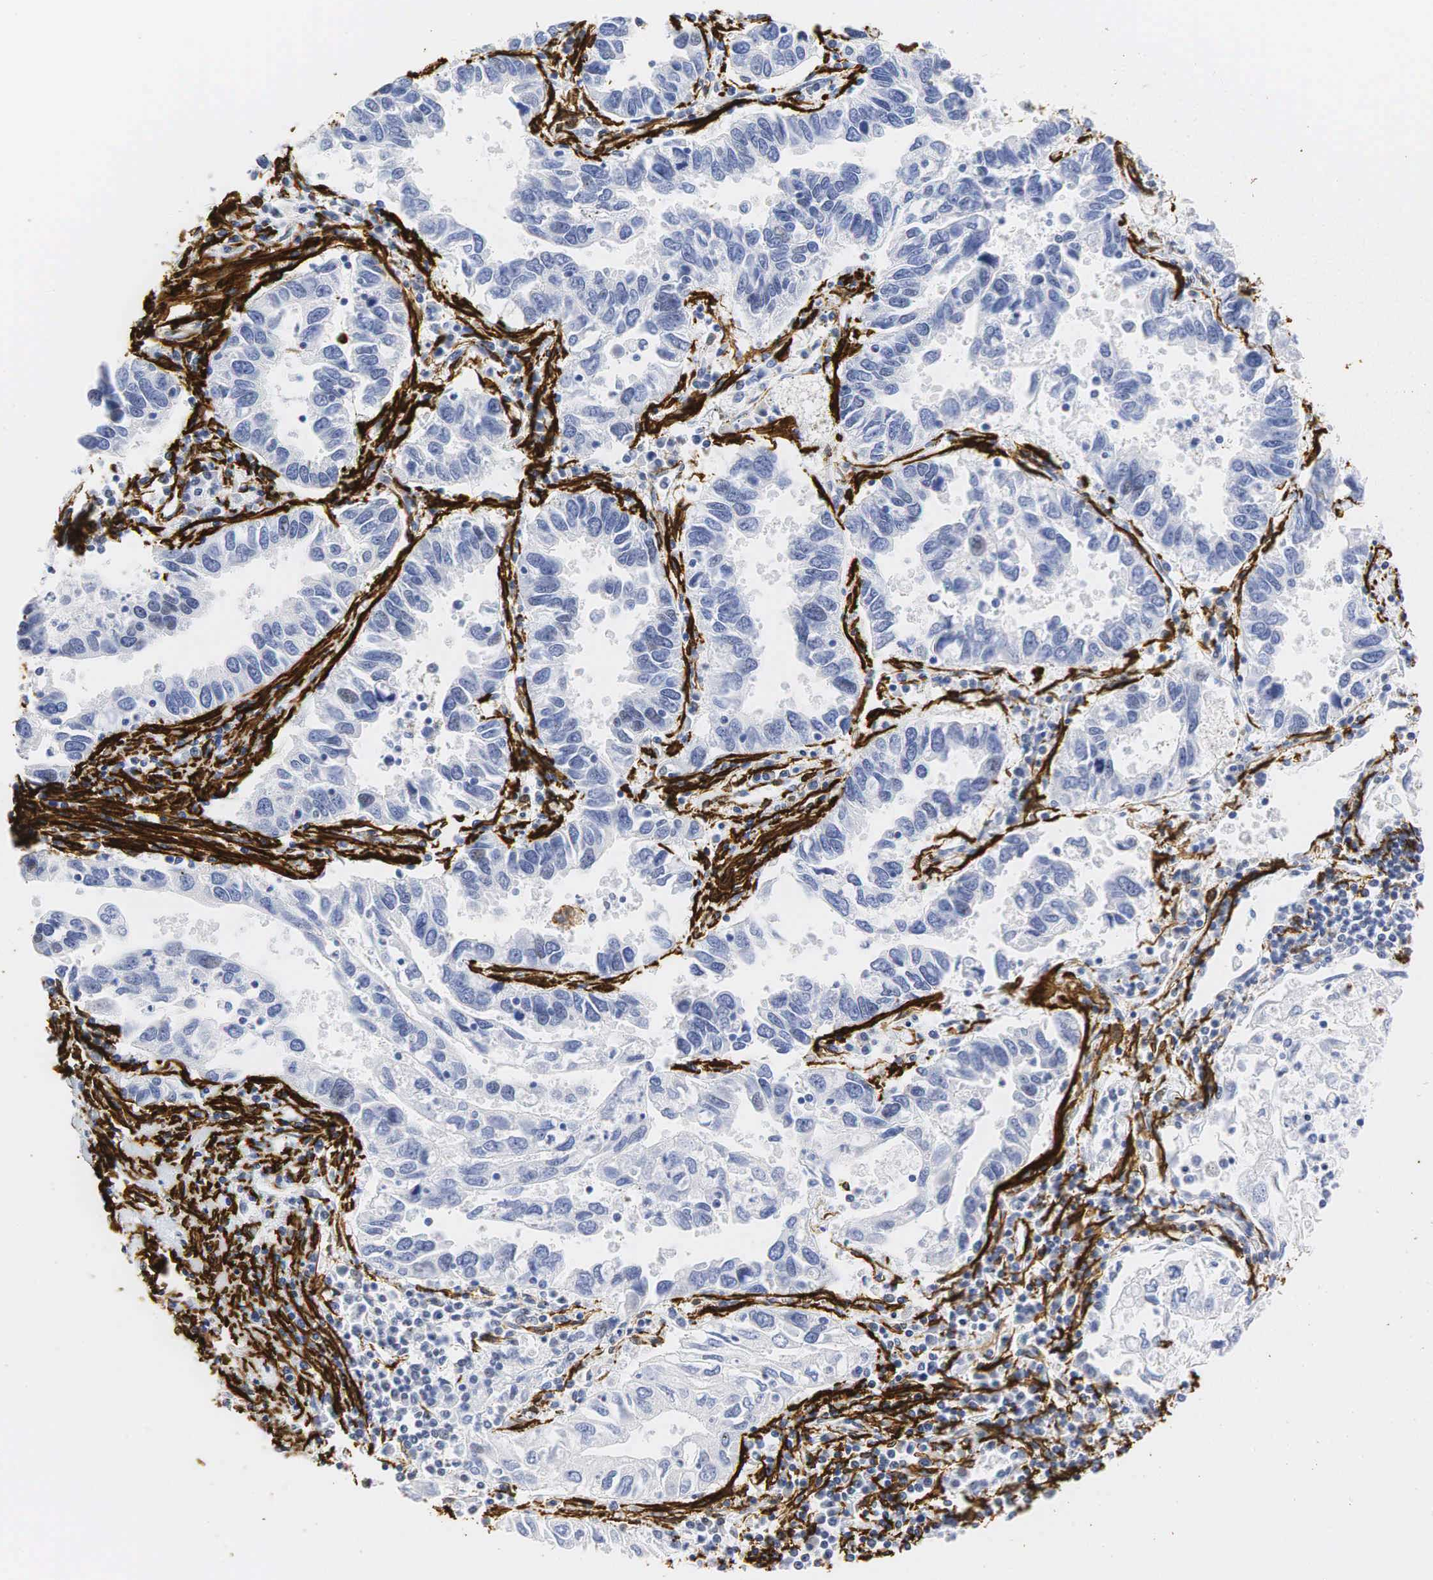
{"staining": {"intensity": "negative", "quantity": "none", "location": "none"}, "tissue": "lung cancer", "cell_type": "Tumor cells", "image_type": "cancer", "snomed": [{"axis": "morphology", "description": "Adenocarcinoma, NOS"}, {"axis": "topography", "description": "Lung"}], "caption": "Lung adenocarcinoma stained for a protein using immunohistochemistry (IHC) demonstrates no expression tumor cells.", "gene": "ACTA2", "patient": {"sex": "male", "age": 48}}